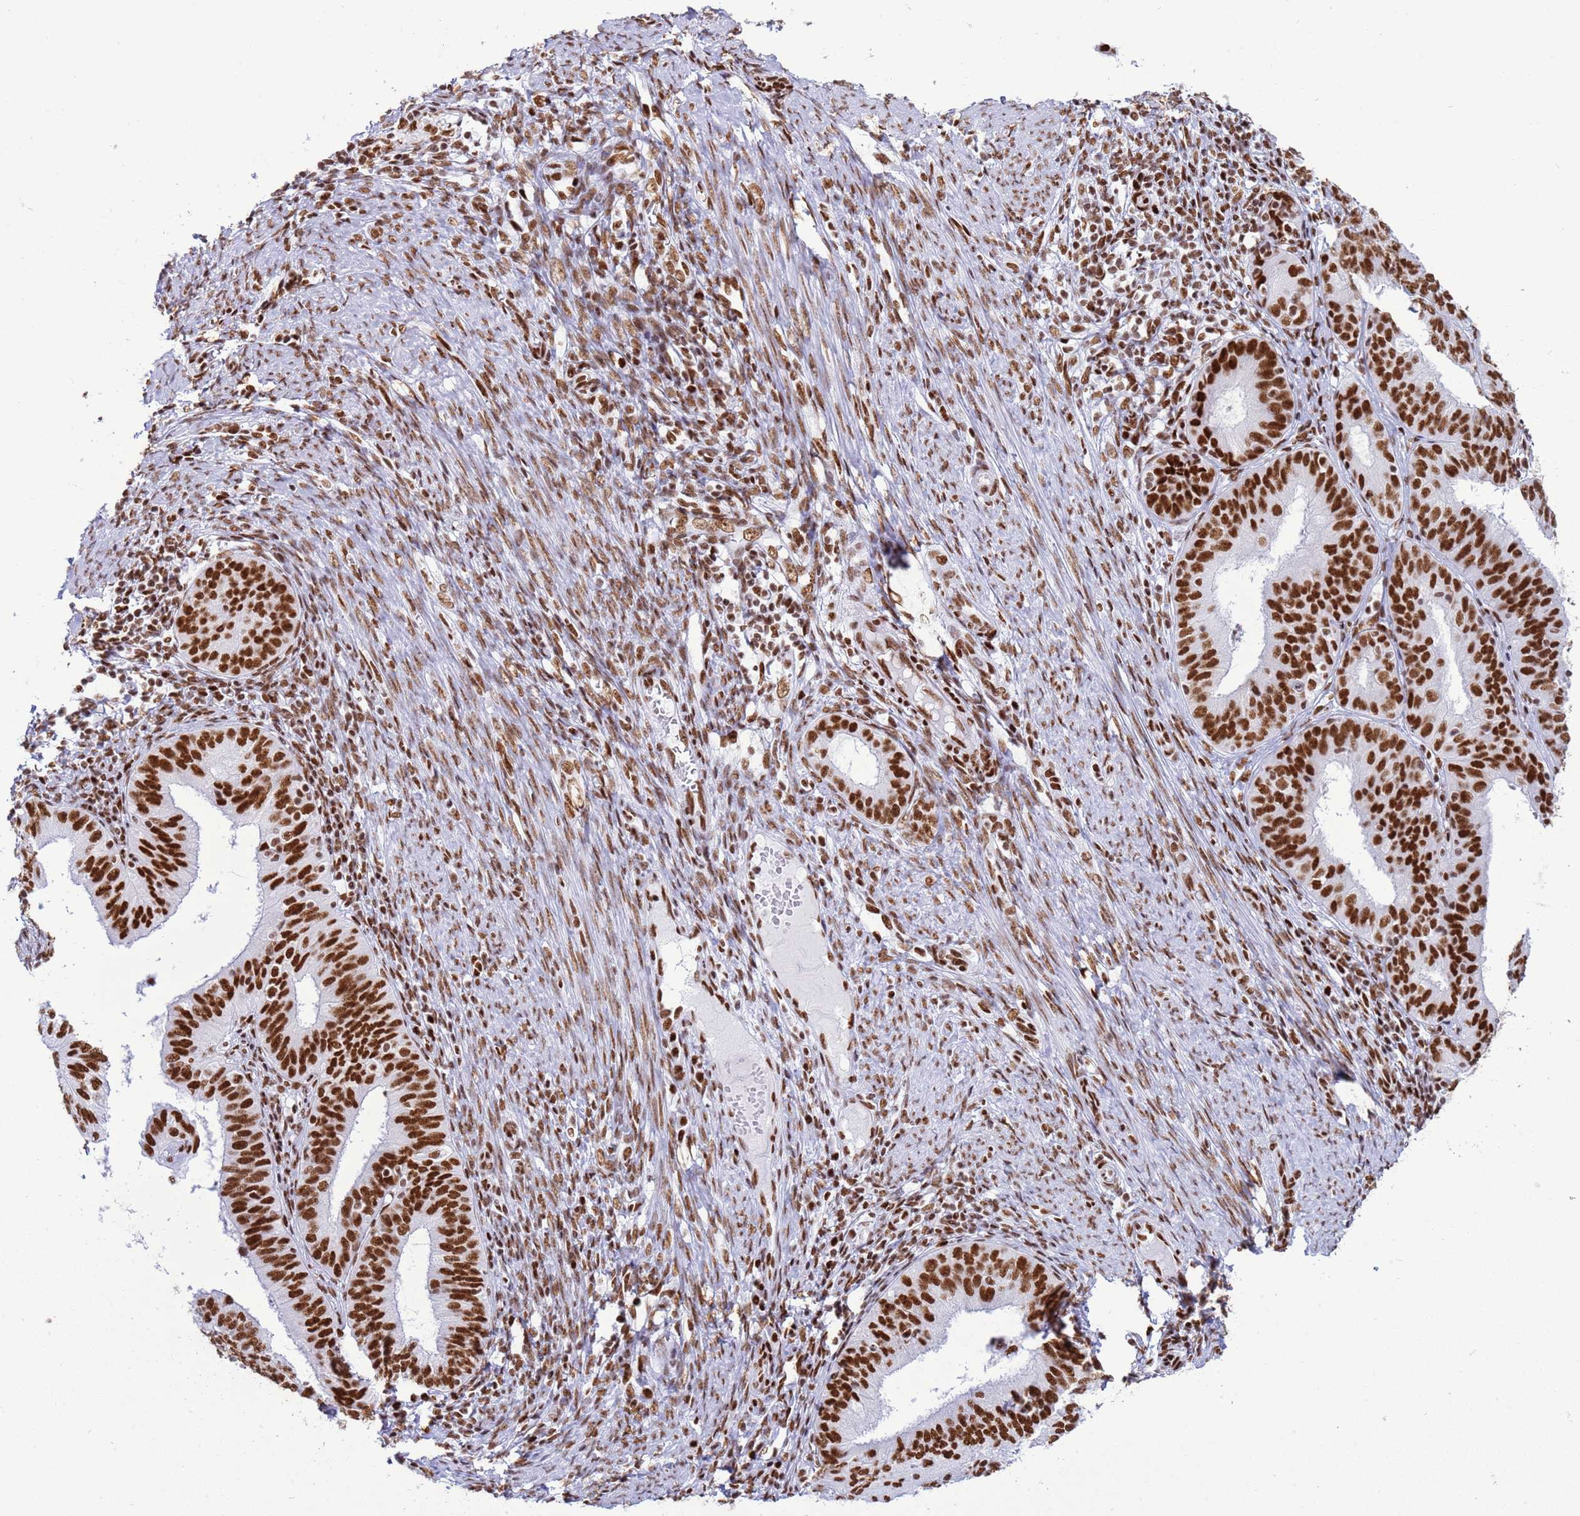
{"staining": {"intensity": "strong", "quantity": ">75%", "location": "nuclear"}, "tissue": "endometrial cancer", "cell_type": "Tumor cells", "image_type": "cancer", "snomed": [{"axis": "morphology", "description": "Adenocarcinoma, NOS"}, {"axis": "topography", "description": "Endometrium"}], "caption": "An image of adenocarcinoma (endometrial) stained for a protein exhibits strong nuclear brown staining in tumor cells. (DAB IHC, brown staining for protein, blue staining for nuclei).", "gene": "RALY", "patient": {"sex": "female", "age": 51}}